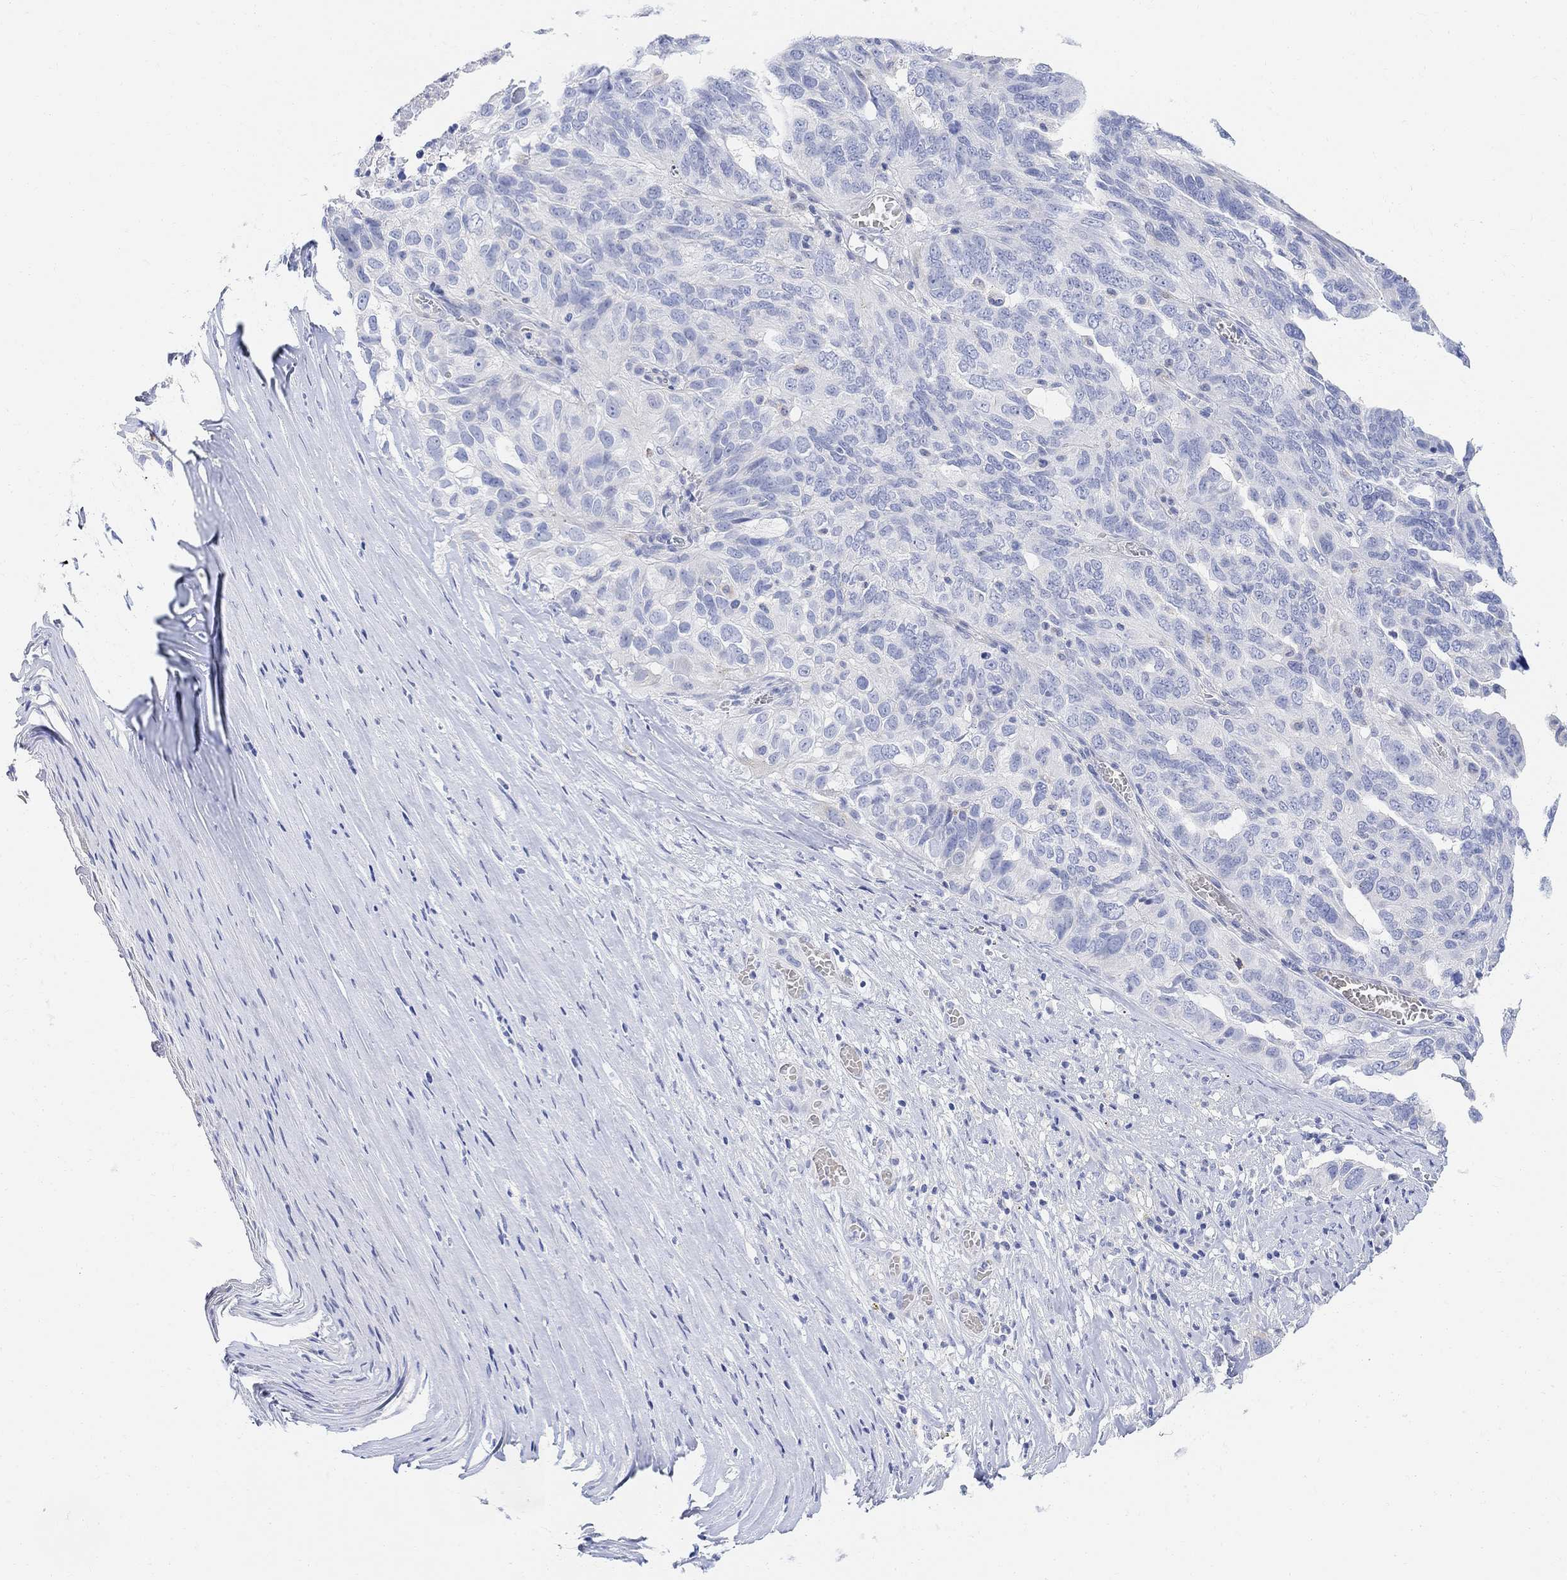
{"staining": {"intensity": "negative", "quantity": "none", "location": "none"}, "tissue": "ovarian cancer", "cell_type": "Tumor cells", "image_type": "cancer", "snomed": [{"axis": "morphology", "description": "Carcinoma, endometroid"}, {"axis": "topography", "description": "Soft tissue"}, {"axis": "topography", "description": "Ovary"}], "caption": "Histopathology image shows no significant protein staining in tumor cells of ovarian cancer (endometroid carcinoma).", "gene": "RETNLB", "patient": {"sex": "female", "age": 52}}